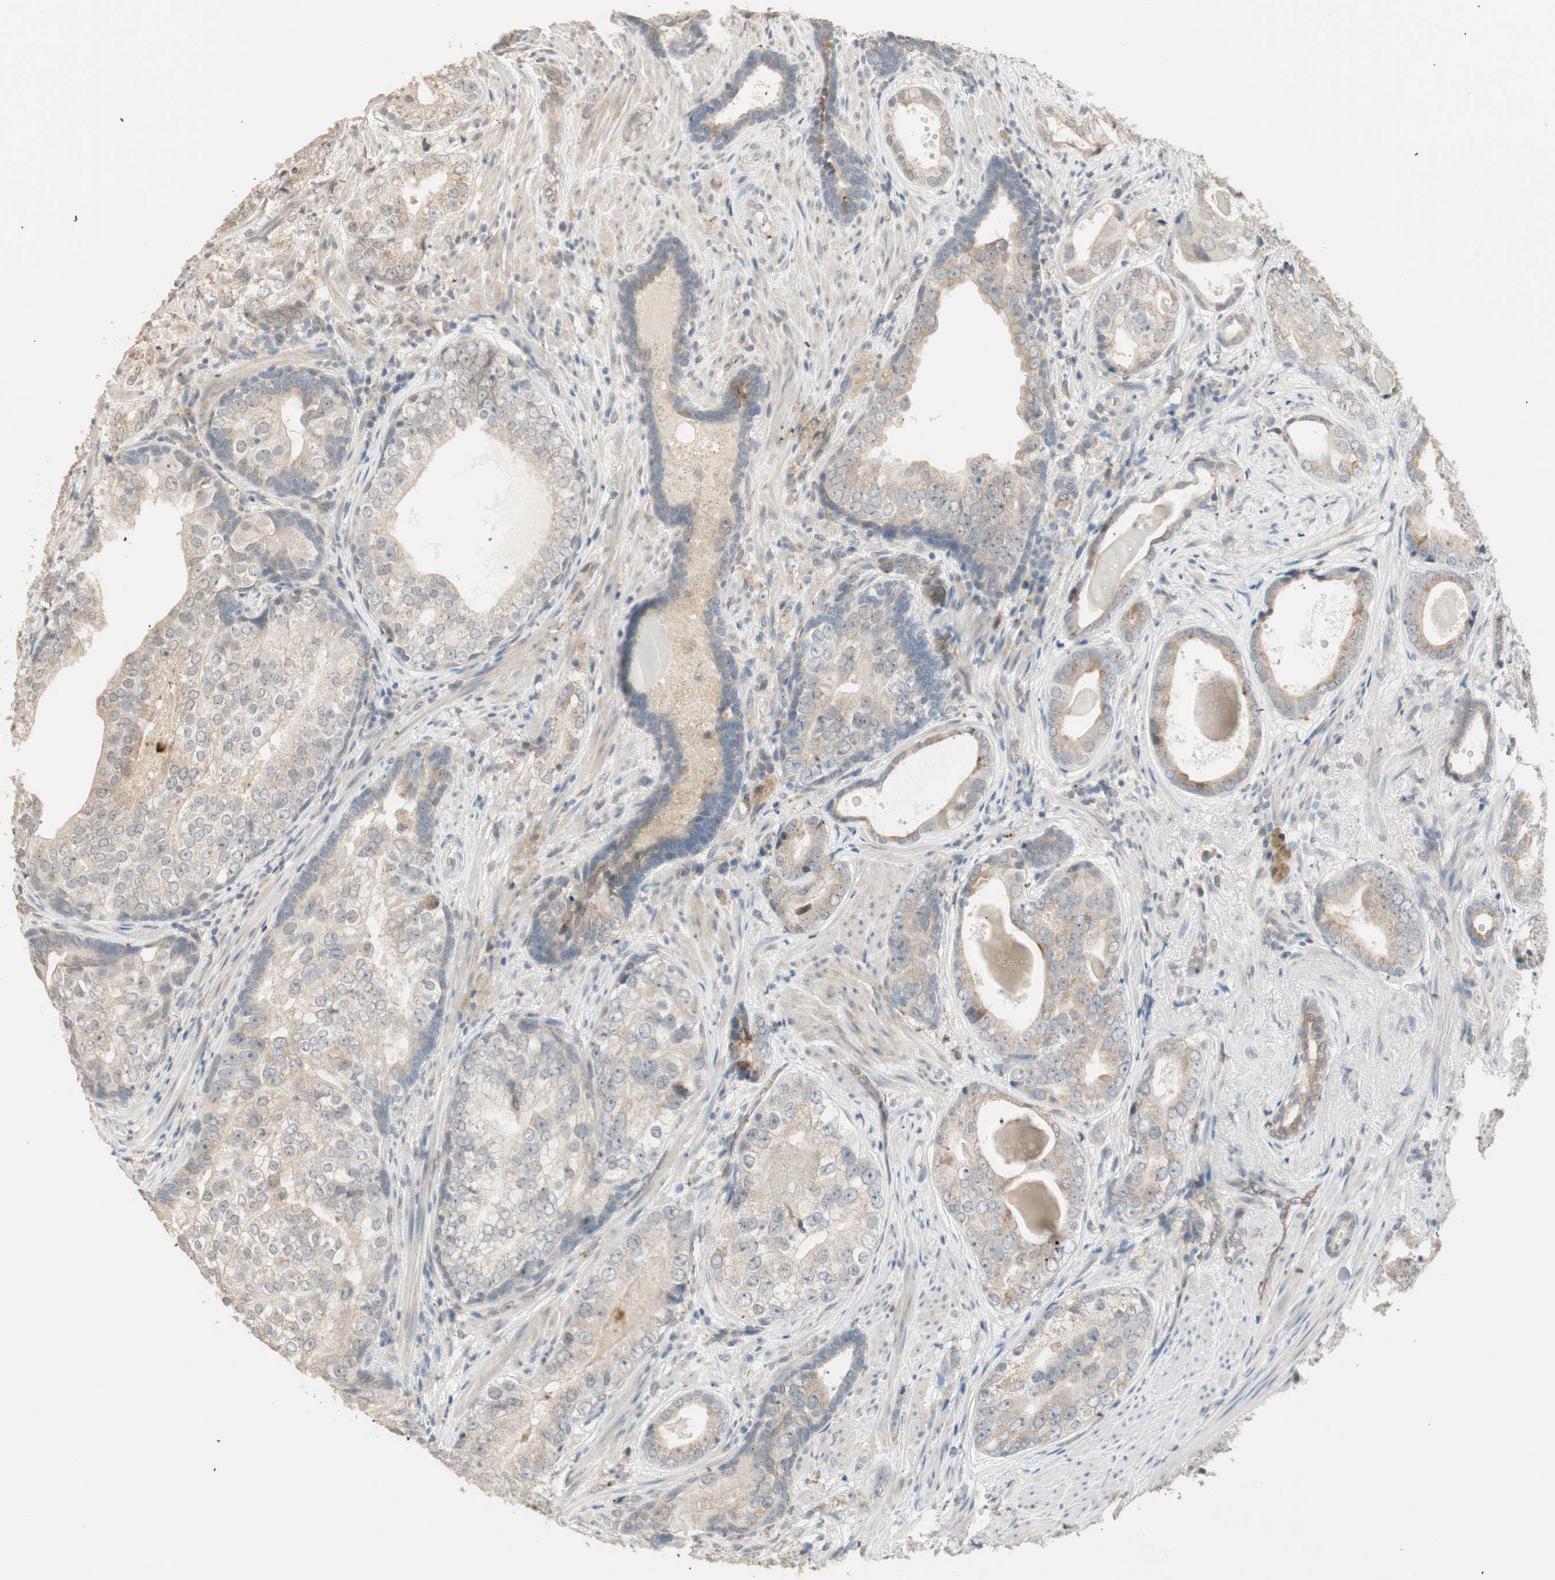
{"staining": {"intensity": "weak", "quantity": "<25%", "location": "cytoplasmic/membranous"}, "tissue": "prostate cancer", "cell_type": "Tumor cells", "image_type": "cancer", "snomed": [{"axis": "morphology", "description": "Adenocarcinoma, High grade"}, {"axis": "topography", "description": "Prostate"}], "caption": "Immunohistochemistry histopathology image of neoplastic tissue: prostate cancer (high-grade adenocarcinoma) stained with DAB displays no significant protein positivity in tumor cells. (DAB IHC with hematoxylin counter stain).", "gene": "TASOR", "patient": {"sex": "male", "age": 66}}